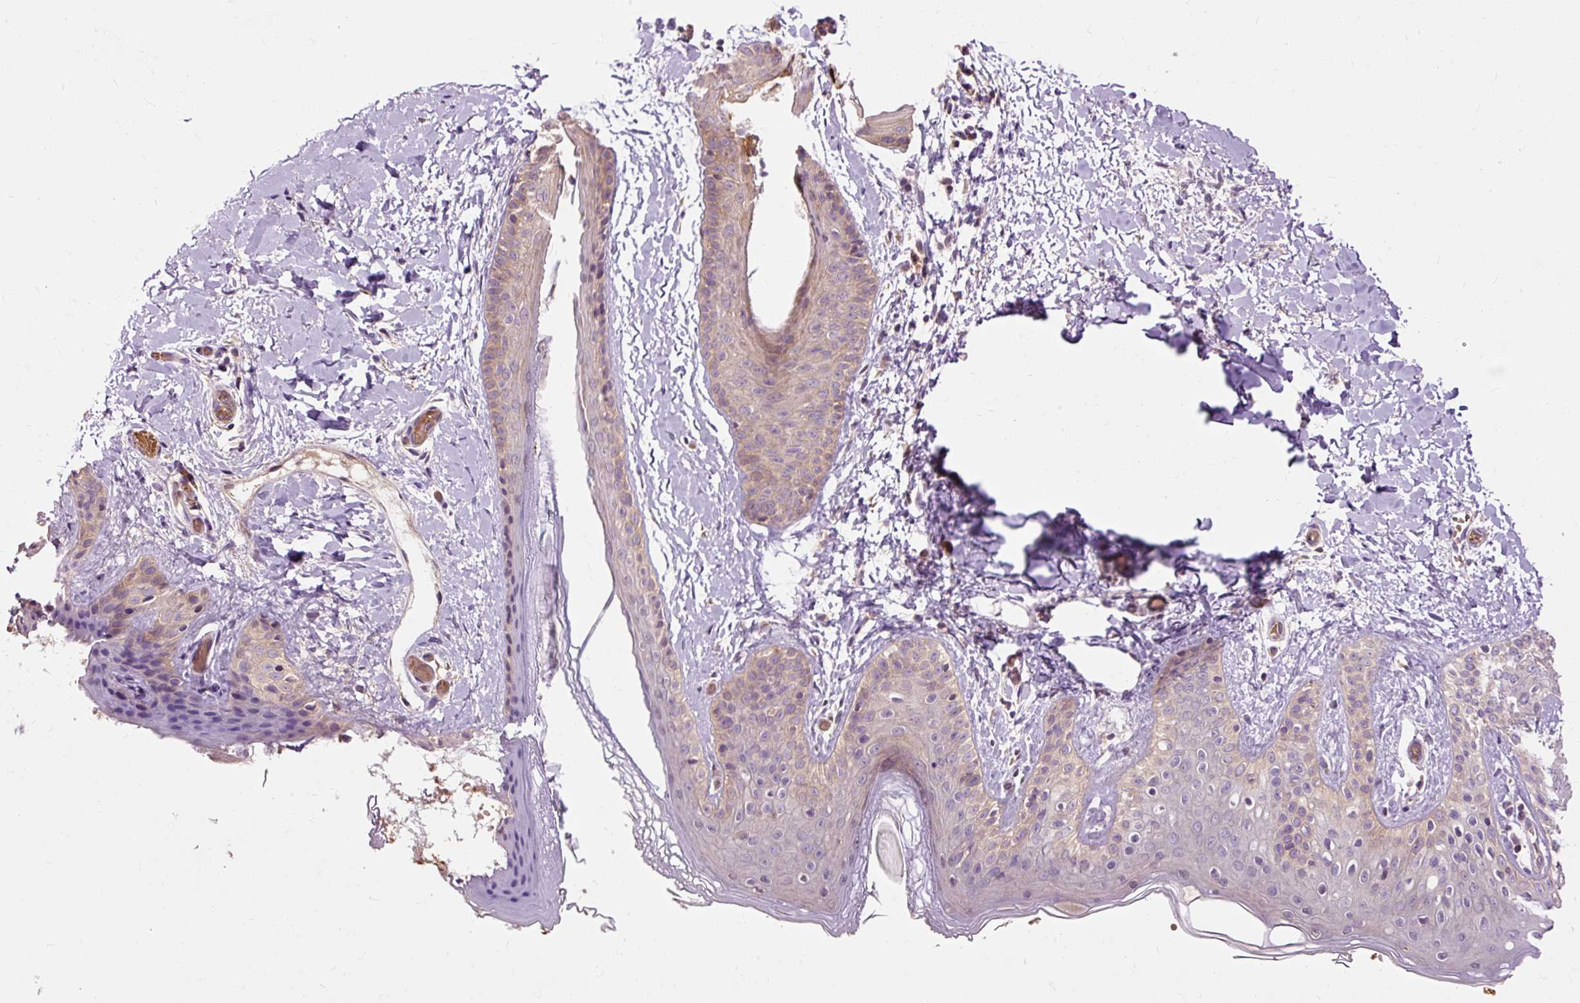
{"staining": {"intensity": "negative", "quantity": "none", "location": "none"}, "tissue": "skin", "cell_type": "Fibroblasts", "image_type": "normal", "snomed": [{"axis": "morphology", "description": "Normal tissue, NOS"}, {"axis": "topography", "description": "Skin"}], "caption": "This is an immunohistochemistry (IHC) micrograph of normal human skin. There is no positivity in fibroblasts.", "gene": "RIPOR3", "patient": {"sex": "male", "age": 16}}